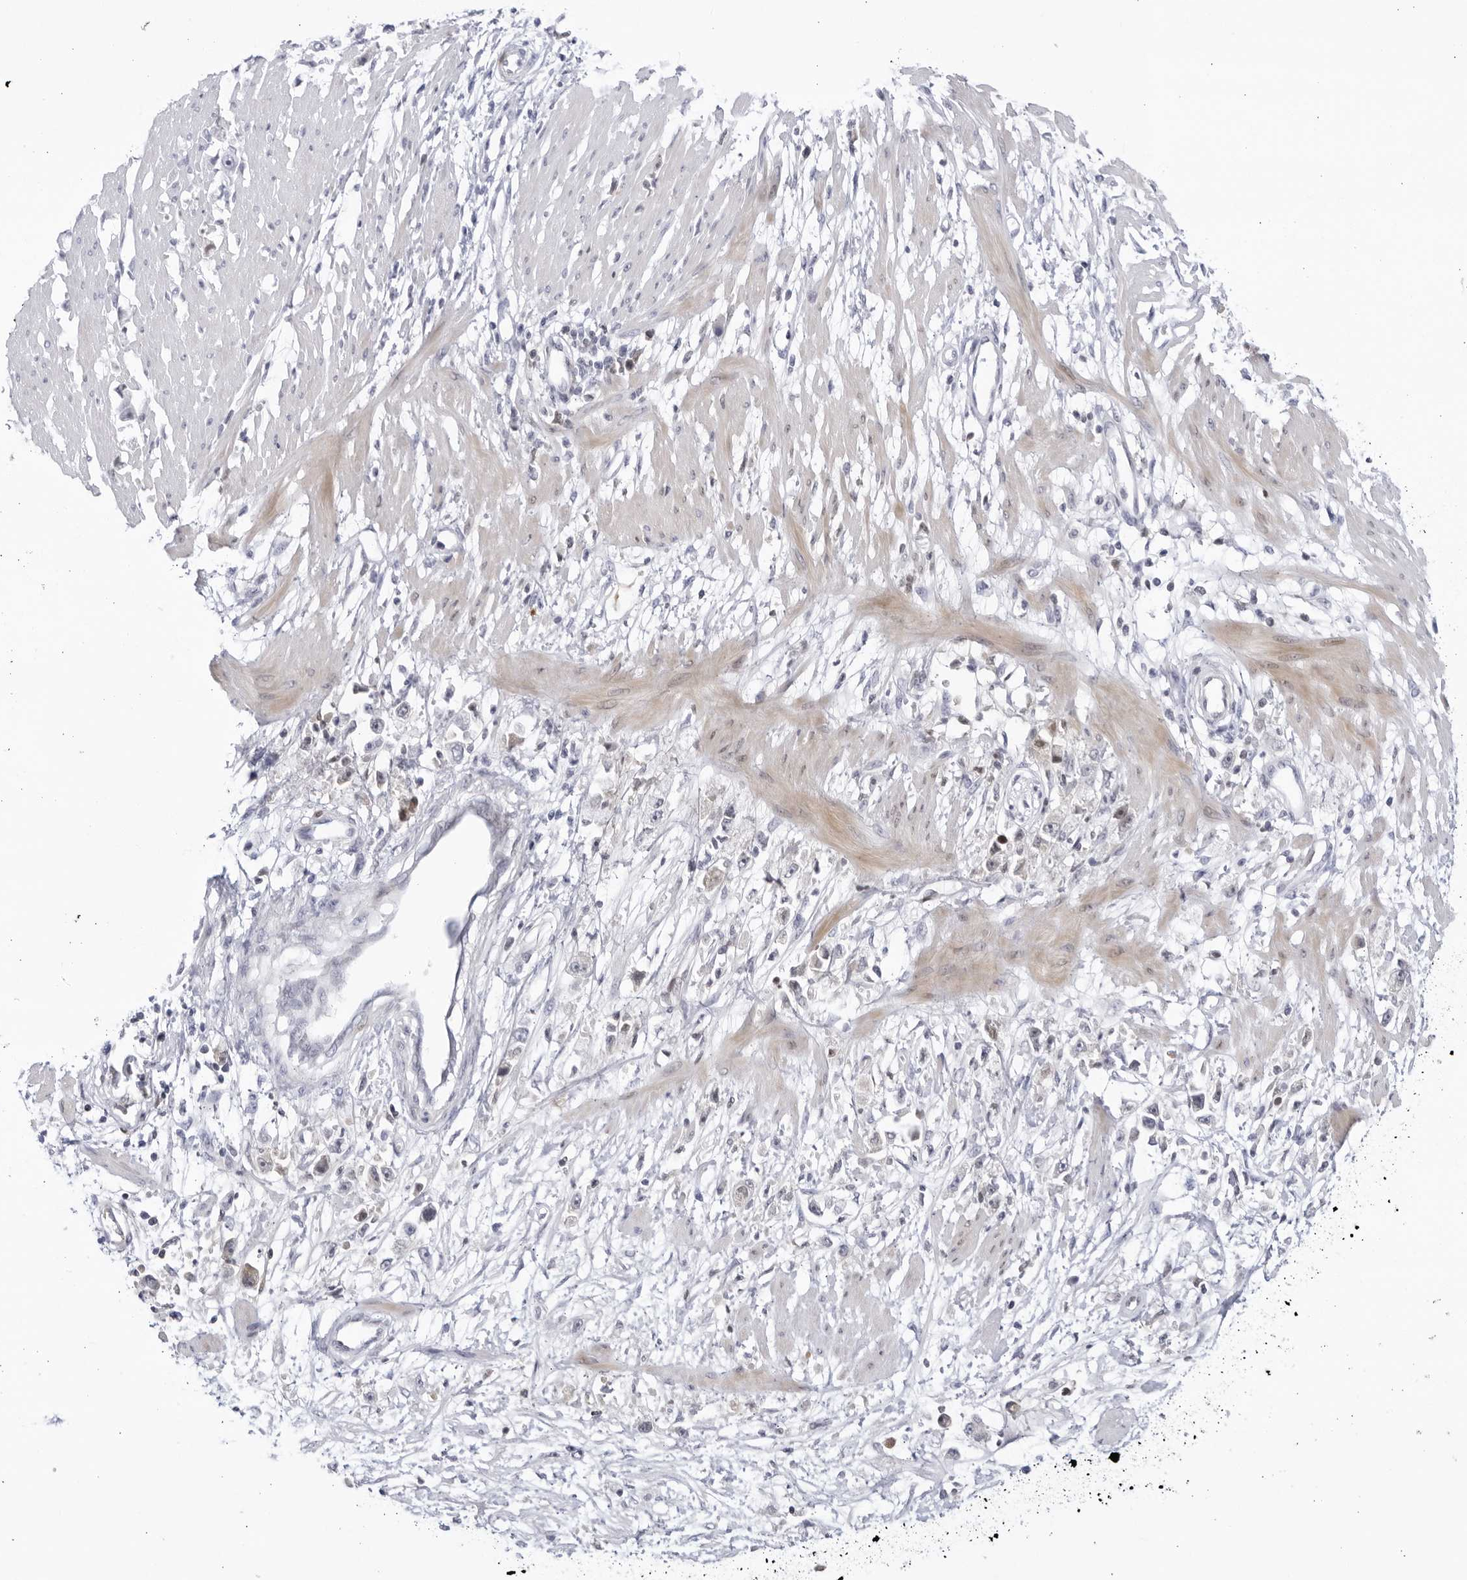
{"staining": {"intensity": "moderate", "quantity": "<25%", "location": "nuclear"}, "tissue": "stomach cancer", "cell_type": "Tumor cells", "image_type": "cancer", "snomed": [{"axis": "morphology", "description": "Adenocarcinoma, NOS"}, {"axis": "topography", "description": "Stomach"}], "caption": "IHC histopathology image of human adenocarcinoma (stomach) stained for a protein (brown), which exhibits low levels of moderate nuclear positivity in approximately <25% of tumor cells.", "gene": "CNBD1", "patient": {"sex": "female", "age": 59}}